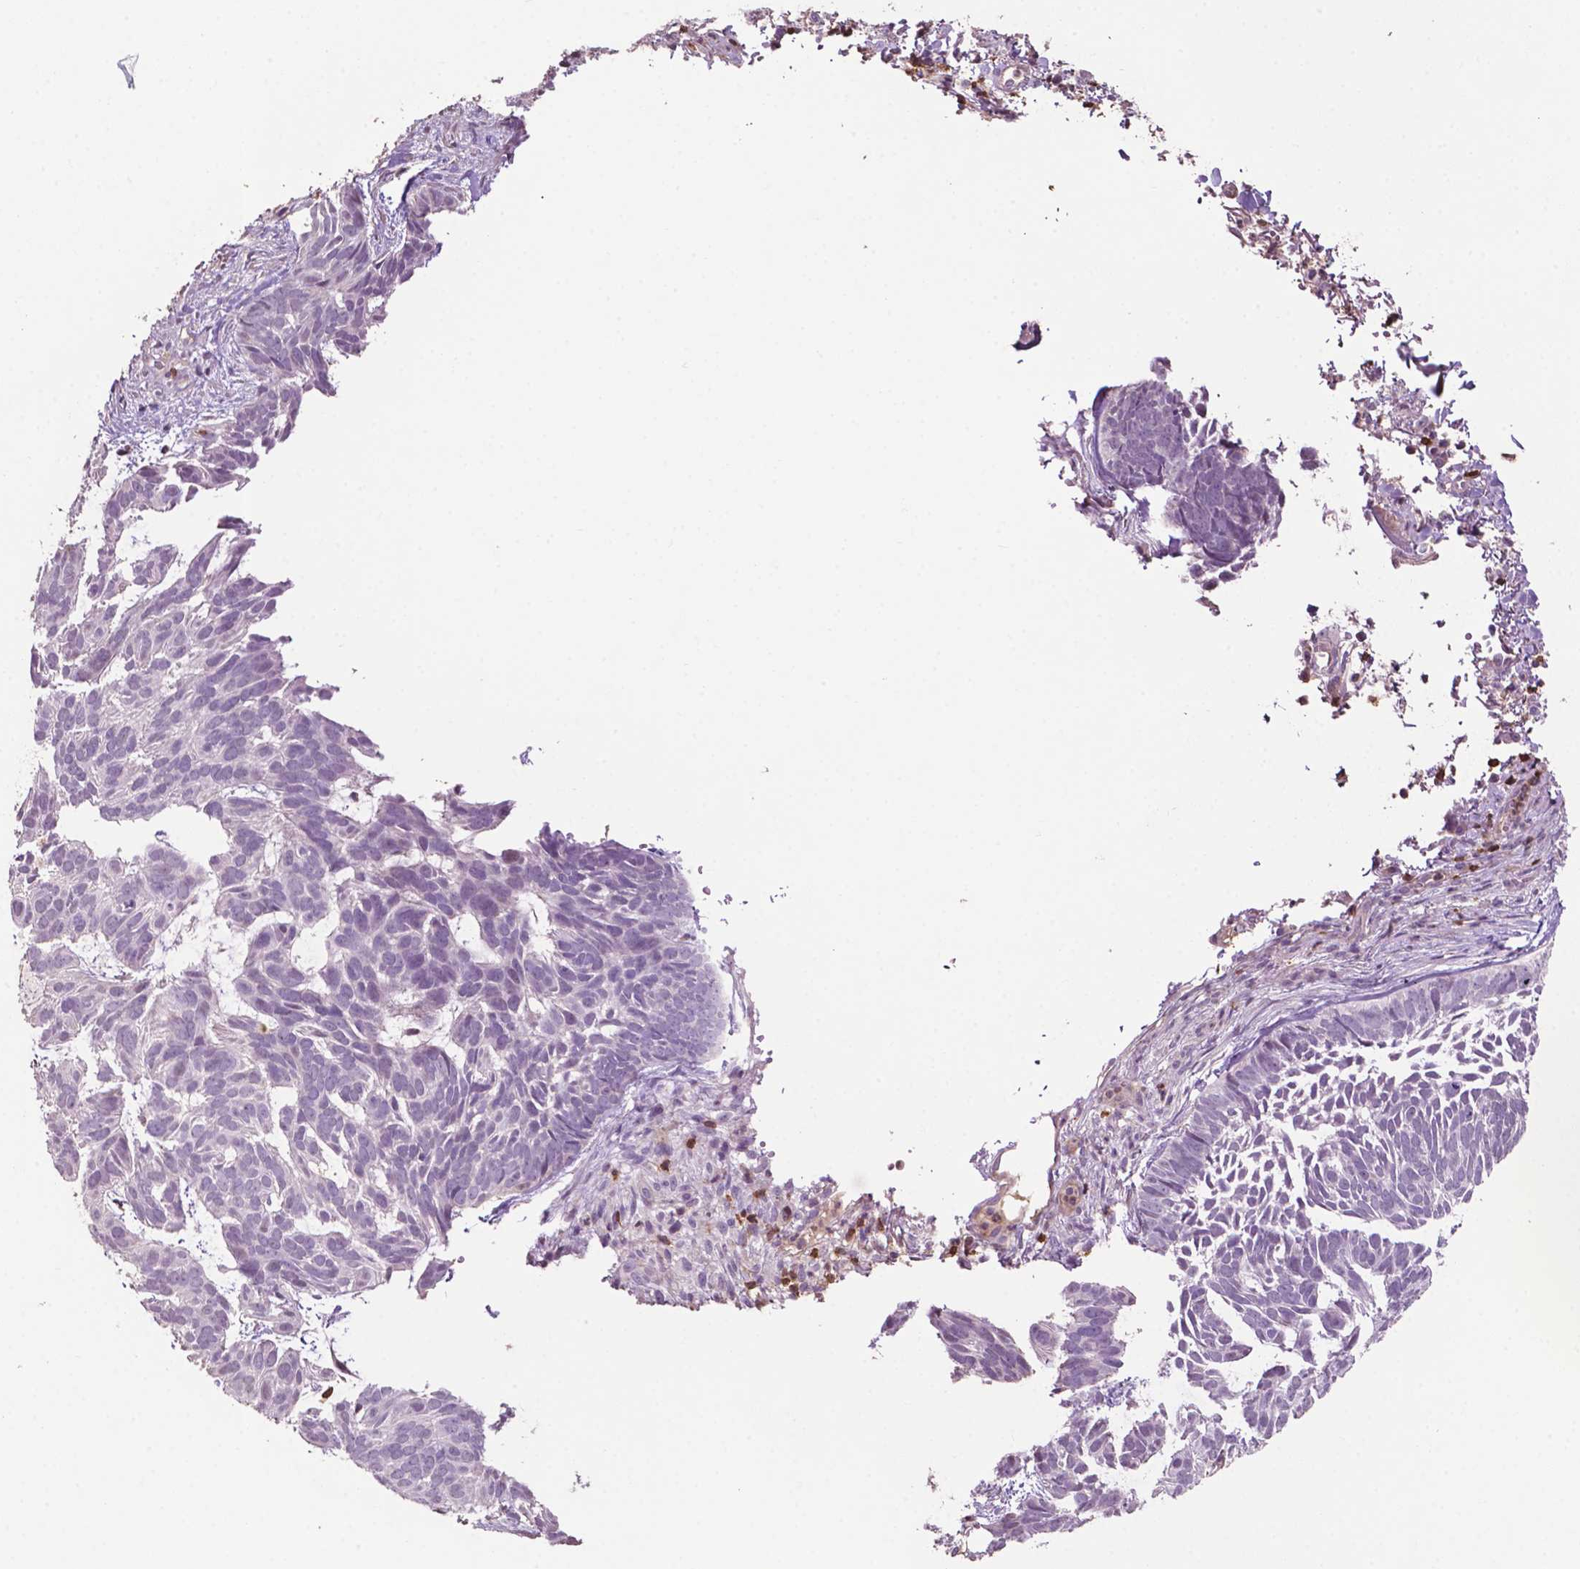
{"staining": {"intensity": "negative", "quantity": "none", "location": "none"}, "tissue": "skin cancer", "cell_type": "Tumor cells", "image_type": "cancer", "snomed": [{"axis": "morphology", "description": "Basal cell carcinoma"}, {"axis": "topography", "description": "Skin"}], "caption": "IHC image of neoplastic tissue: skin cancer (basal cell carcinoma) stained with DAB shows no significant protein expression in tumor cells.", "gene": "TBC1D10C", "patient": {"sex": "male", "age": 78}}